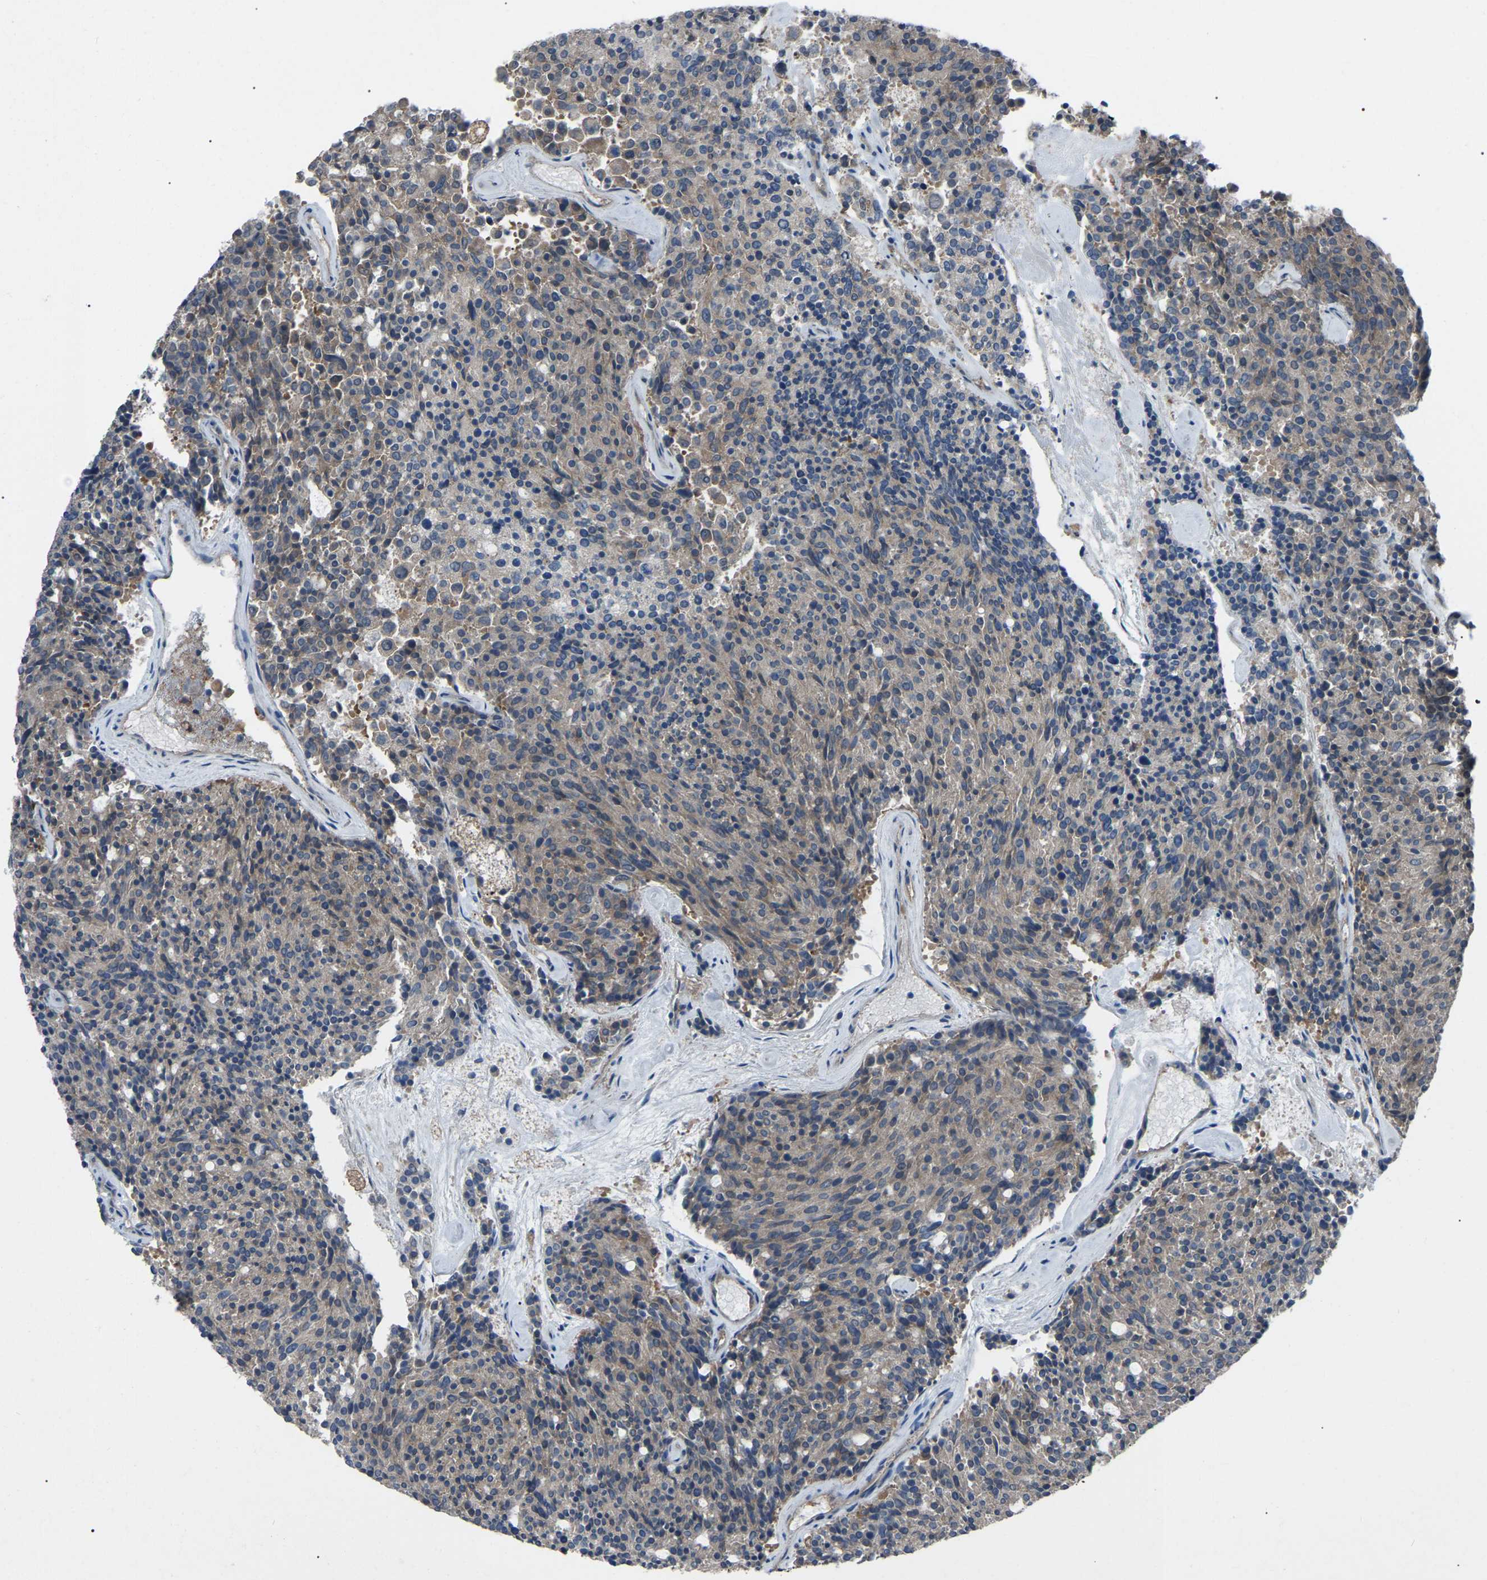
{"staining": {"intensity": "moderate", "quantity": ">75%", "location": "cytoplasmic/membranous"}, "tissue": "carcinoid", "cell_type": "Tumor cells", "image_type": "cancer", "snomed": [{"axis": "morphology", "description": "Carcinoid, malignant, NOS"}, {"axis": "topography", "description": "Pancreas"}], "caption": "Moderate cytoplasmic/membranous staining is appreciated in approximately >75% of tumor cells in carcinoid. The staining was performed using DAB, with brown indicating positive protein expression. Nuclei are stained blue with hematoxylin.", "gene": "AIMP1", "patient": {"sex": "female", "age": 54}}